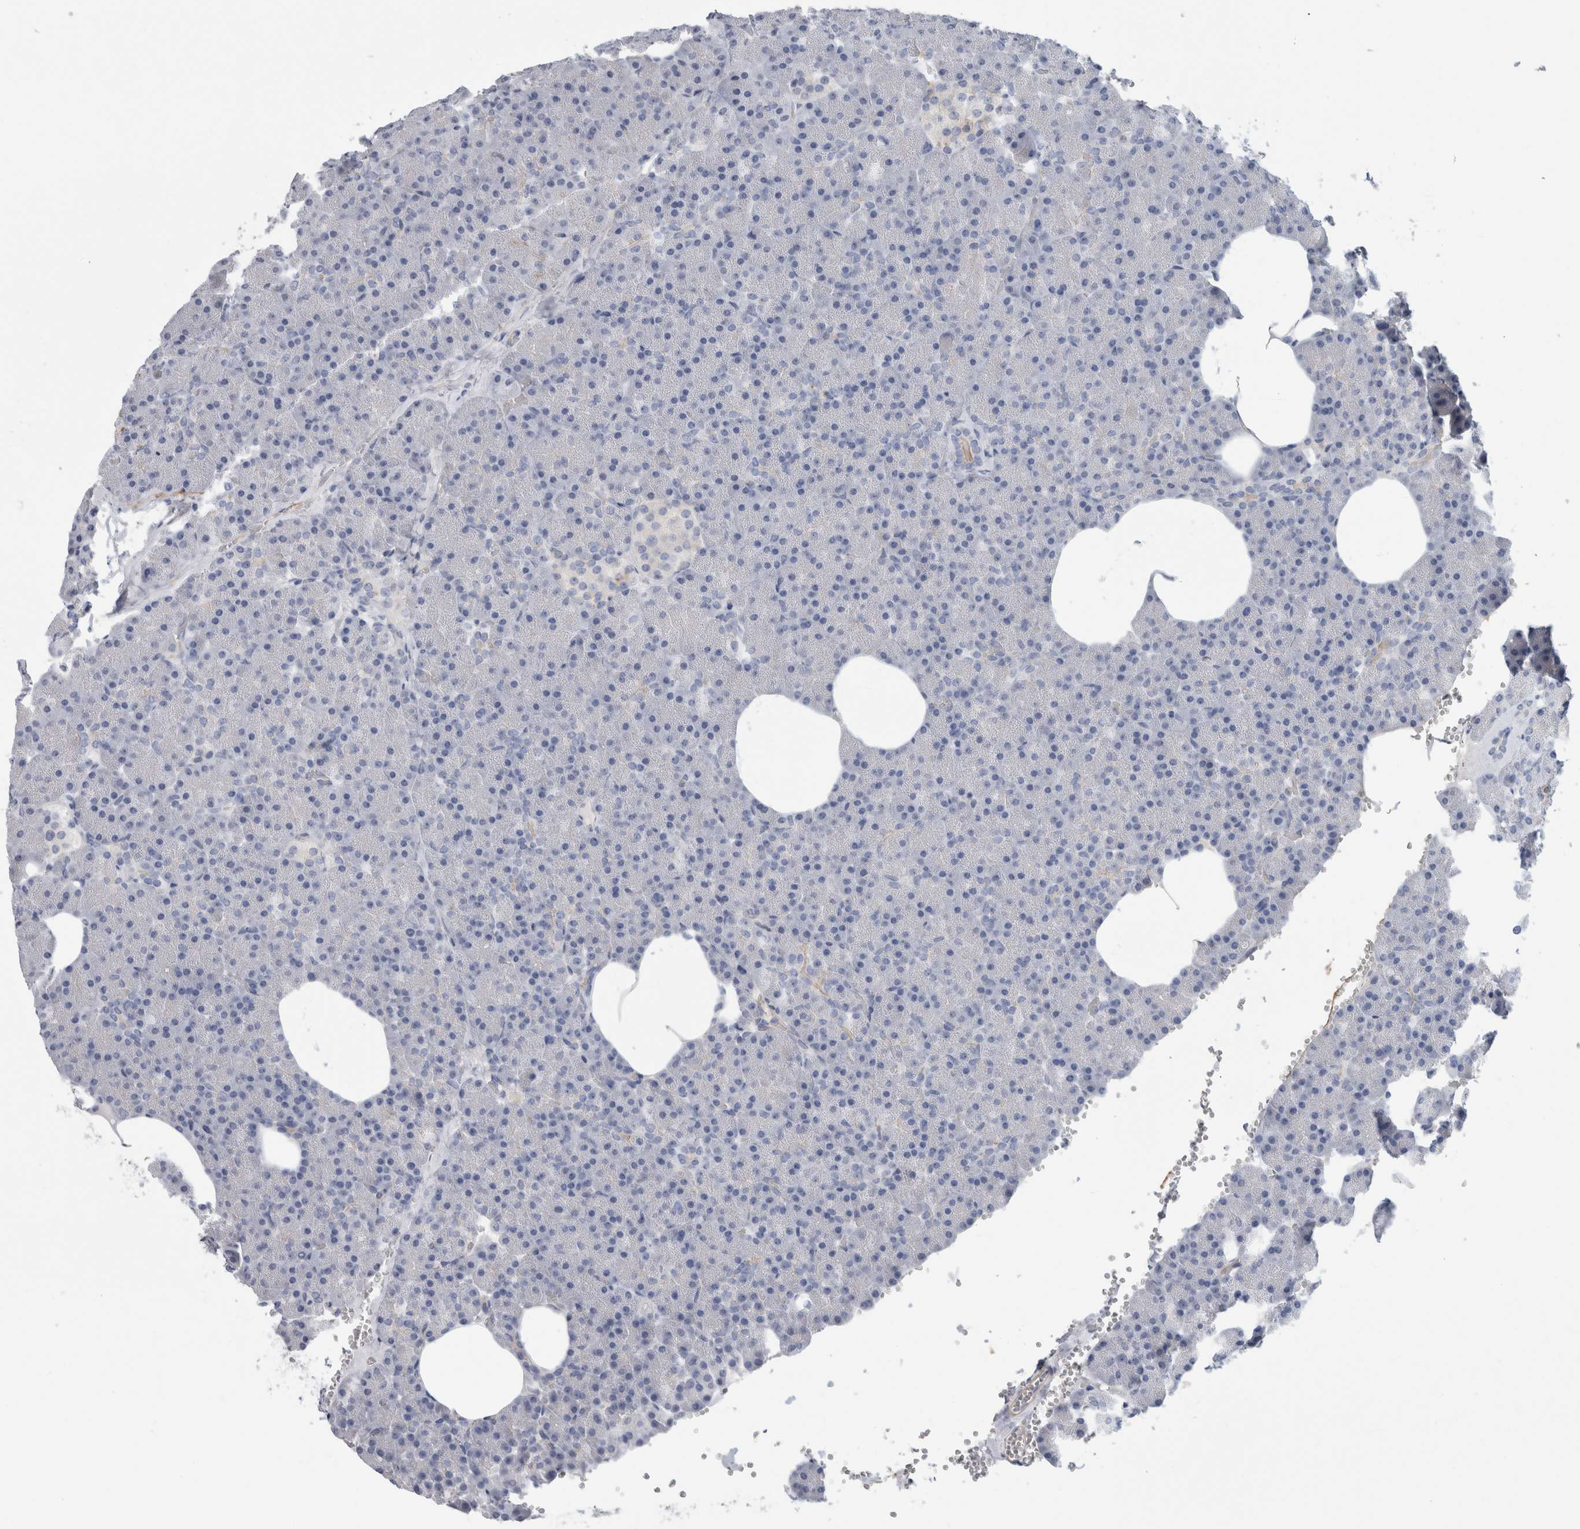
{"staining": {"intensity": "negative", "quantity": "none", "location": "none"}, "tissue": "pancreas", "cell_type": "Exocrine glandular cells", "image_type": "normal", "snomed": [{"axis": "morphology", "description": "Normal tissue, NOS"}, {"axis": "morphology", "description": "Carcinoid, malignant, NOS"}, {"axis": "topography", "description": "Pancreas"}], "caption": "This is an immunohistochemistry (IHC) image of benign pancreas. There is no expression in exocrine glandular cells.", "gene": "CD55", "patient": {"sex": "female", "age": 35}}